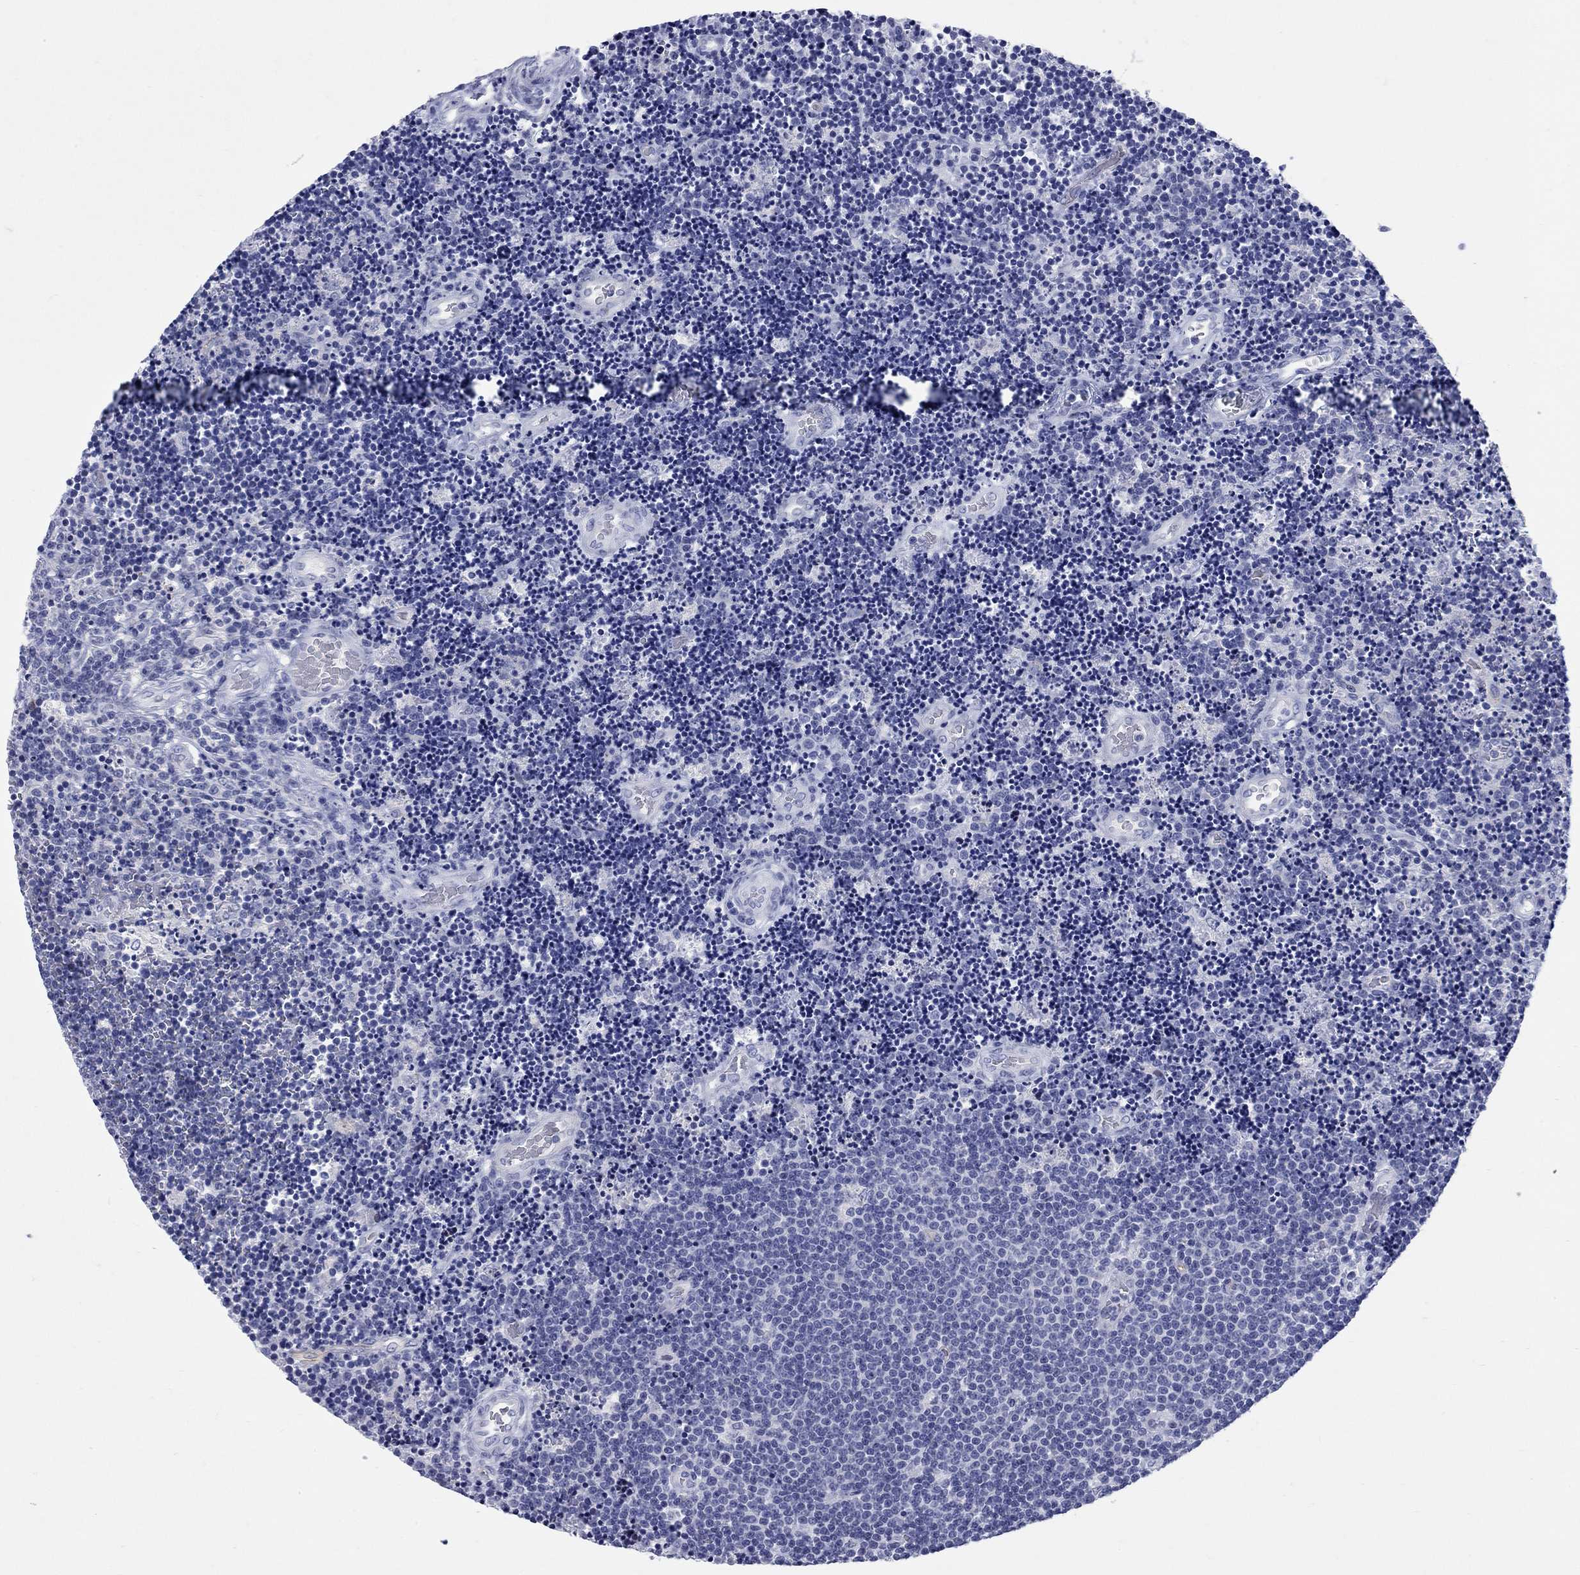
{"staining": {"intensity": "negative", "quantity": "none", "location": "none"}, "tissue": "lymphoma", "cell_type": "Tumor cells", "image_type": "cancer", "snomed": [{"axis": "morphology", "description": "Malignant lymphoma, non-Hodgkin's type, Low grade"}, {"axis": "topography", "description": "Brain"}], "caption": "A histopathology image of low-grade malignant lymphoma, non-Hodgkin's type stained for a protein shows no brown staining in tumor cells.", "gene": "CCNA1", "patient": {"sex": "female", "age": 66}}